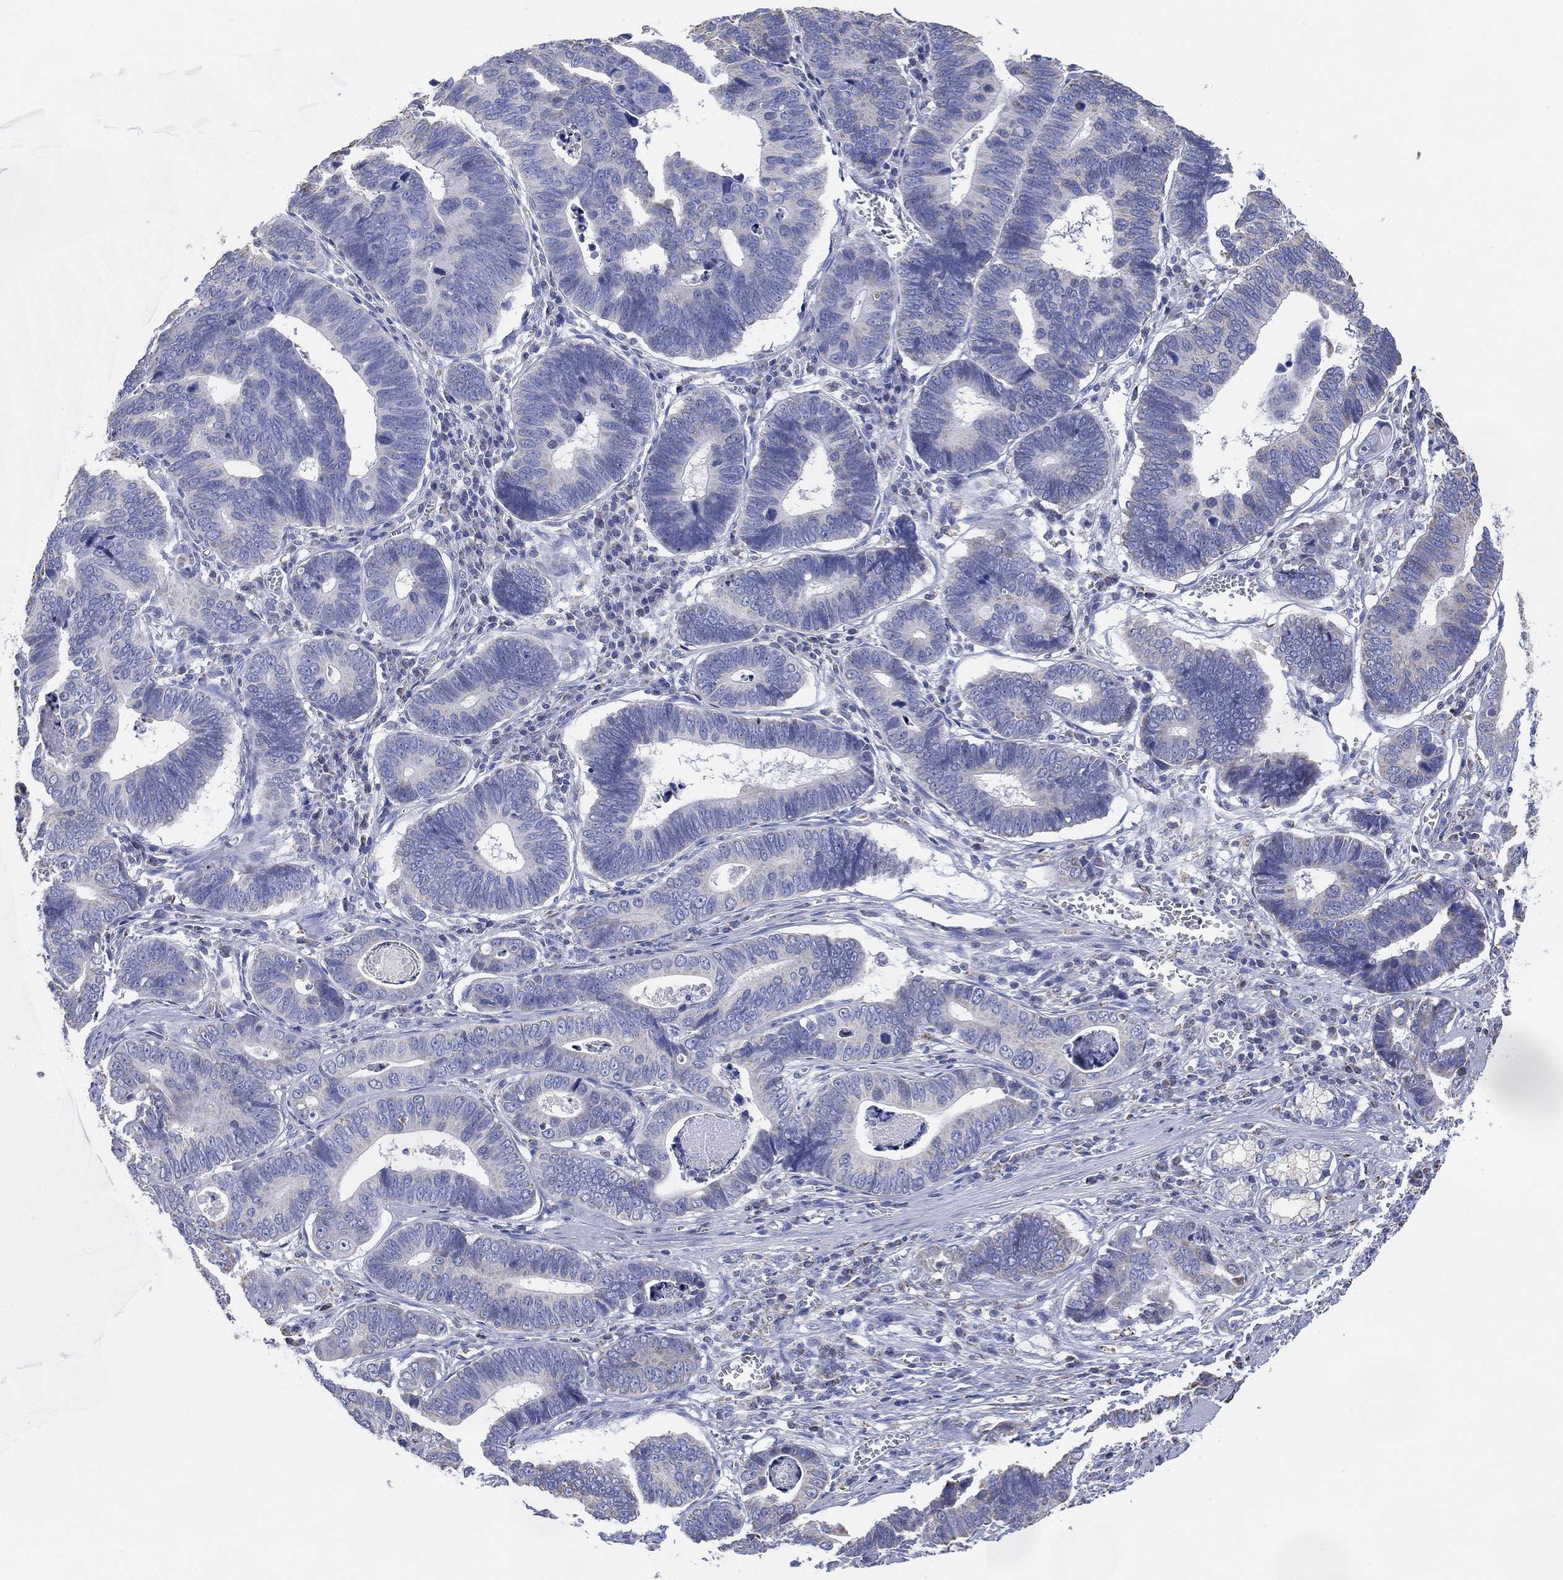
{"staining": {"intensity": "negative", "quantity": "none", "location": "none"}, "tissue": "stomach cancer", "cell_type": "Tumor cells", "image_type": "cancer", "snomed": [{"axis": "morphology", "description": "Adenocarcinoma, NOS"}, {"axis": "topography", "description": "Stomach"}], "caption": "High power microscopy photomicrograph of an IHC photomicrograph of stomach cancer, revealing no significant expression in tumor cells. The staining is performed using DAB (3,3'-diaminobenzidine) brown chromogen with nuclei counter-stained in using hematoxylin.", "gene": "CFTR", "patient": {"sex": "male", "age": 84}}